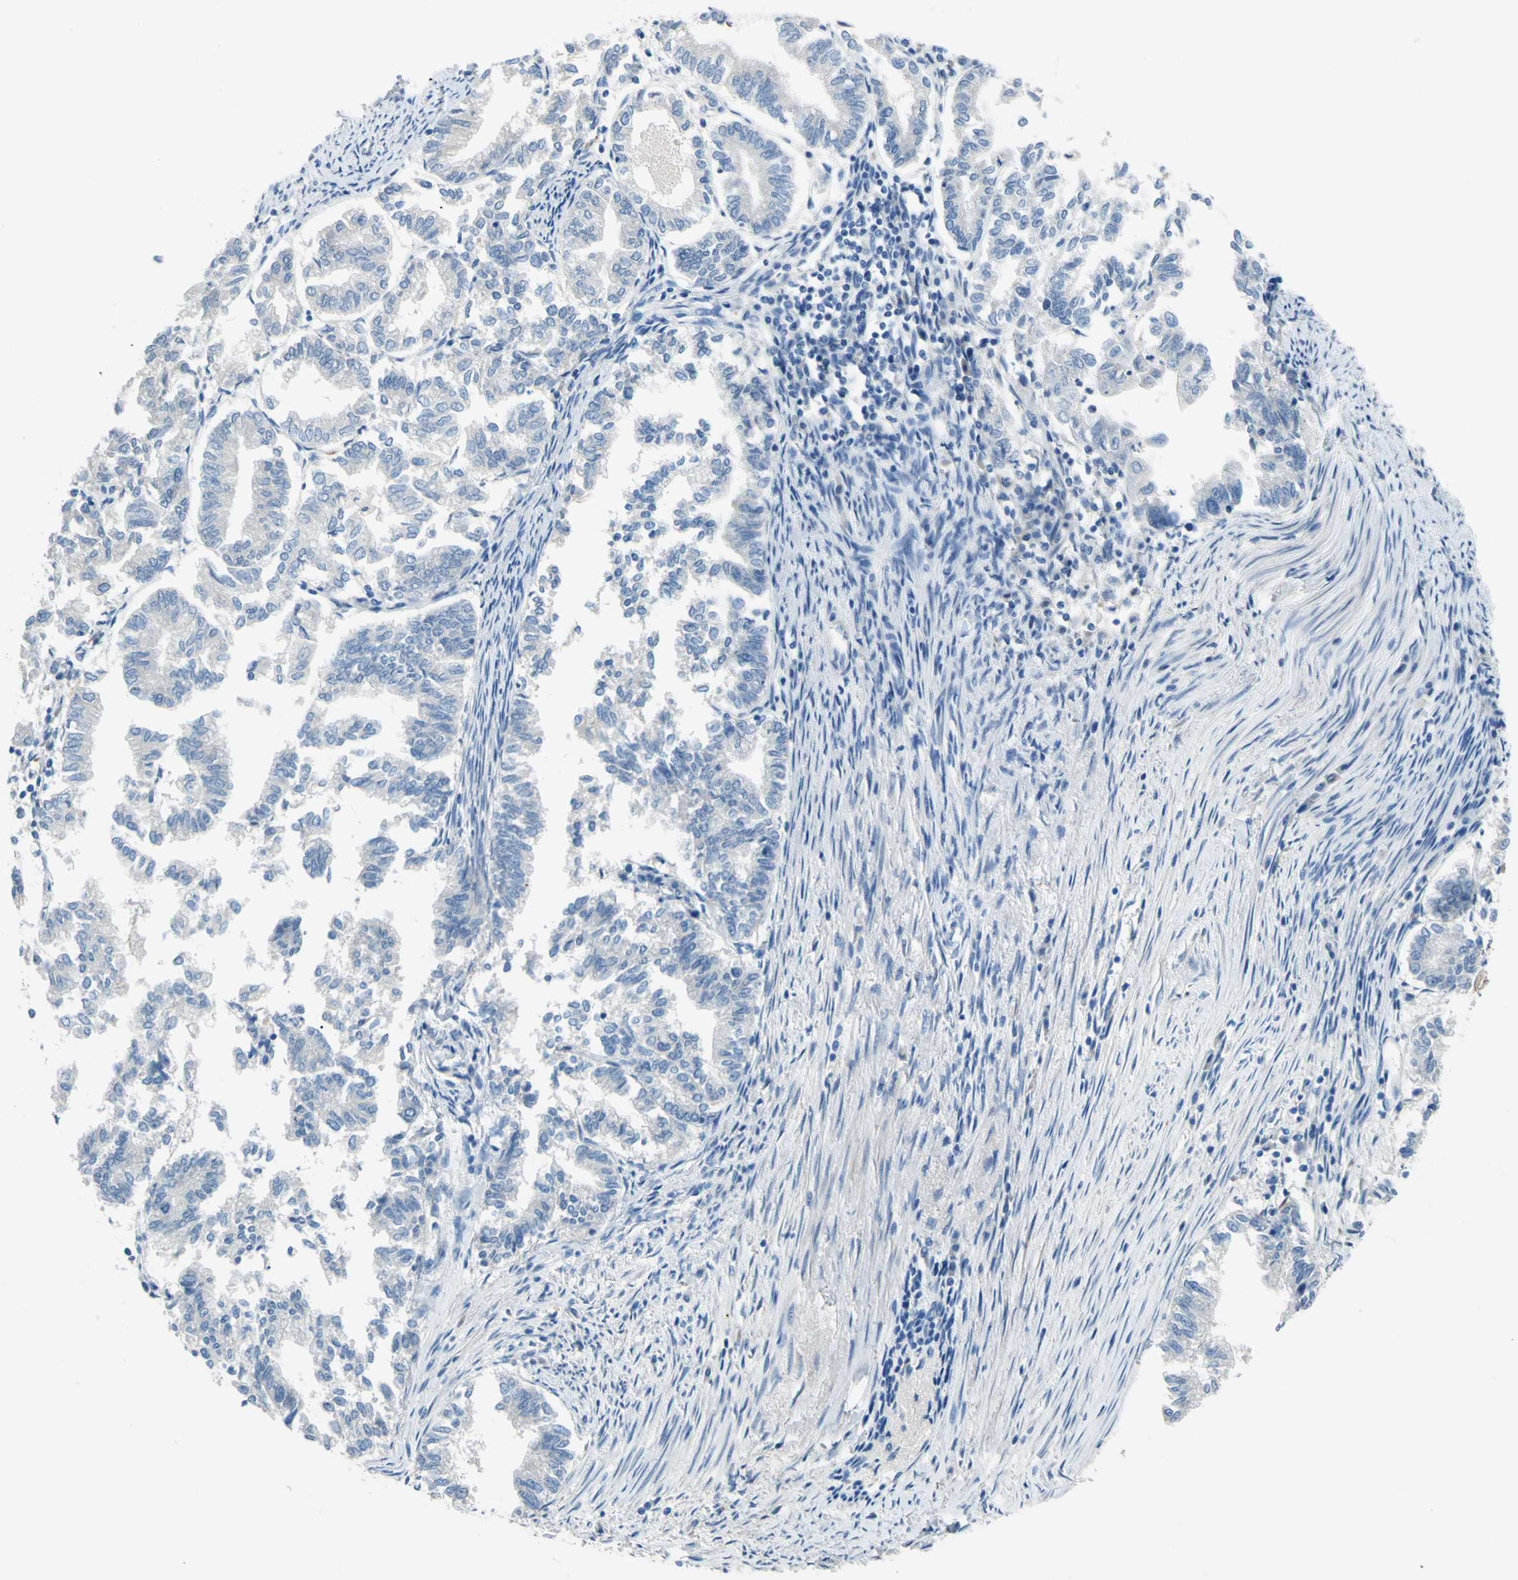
{"staining": {"intensity": "negative", "quantity": "none", "location": "none"}, "tissue": "endometrial cancer", "cell_type": "Tumor cells", "image_type": "cancer", "snomed": [{"axis": "morphology", "description": "Necrosis, NOS"}, {"axis": "morphology", "description": "Adenocarcinoma, NOS"}, {"axis": "topography", "description": "Endometrium"}], "caption": "The immunohistochemistry micrograph has no significant staining in tumor cells of adenocarcinoma (endometrial) tissue. Nuclei are stained in blue.", "gene": "ARHGAP1", "patient": {"sex": "female", "age": 79}}